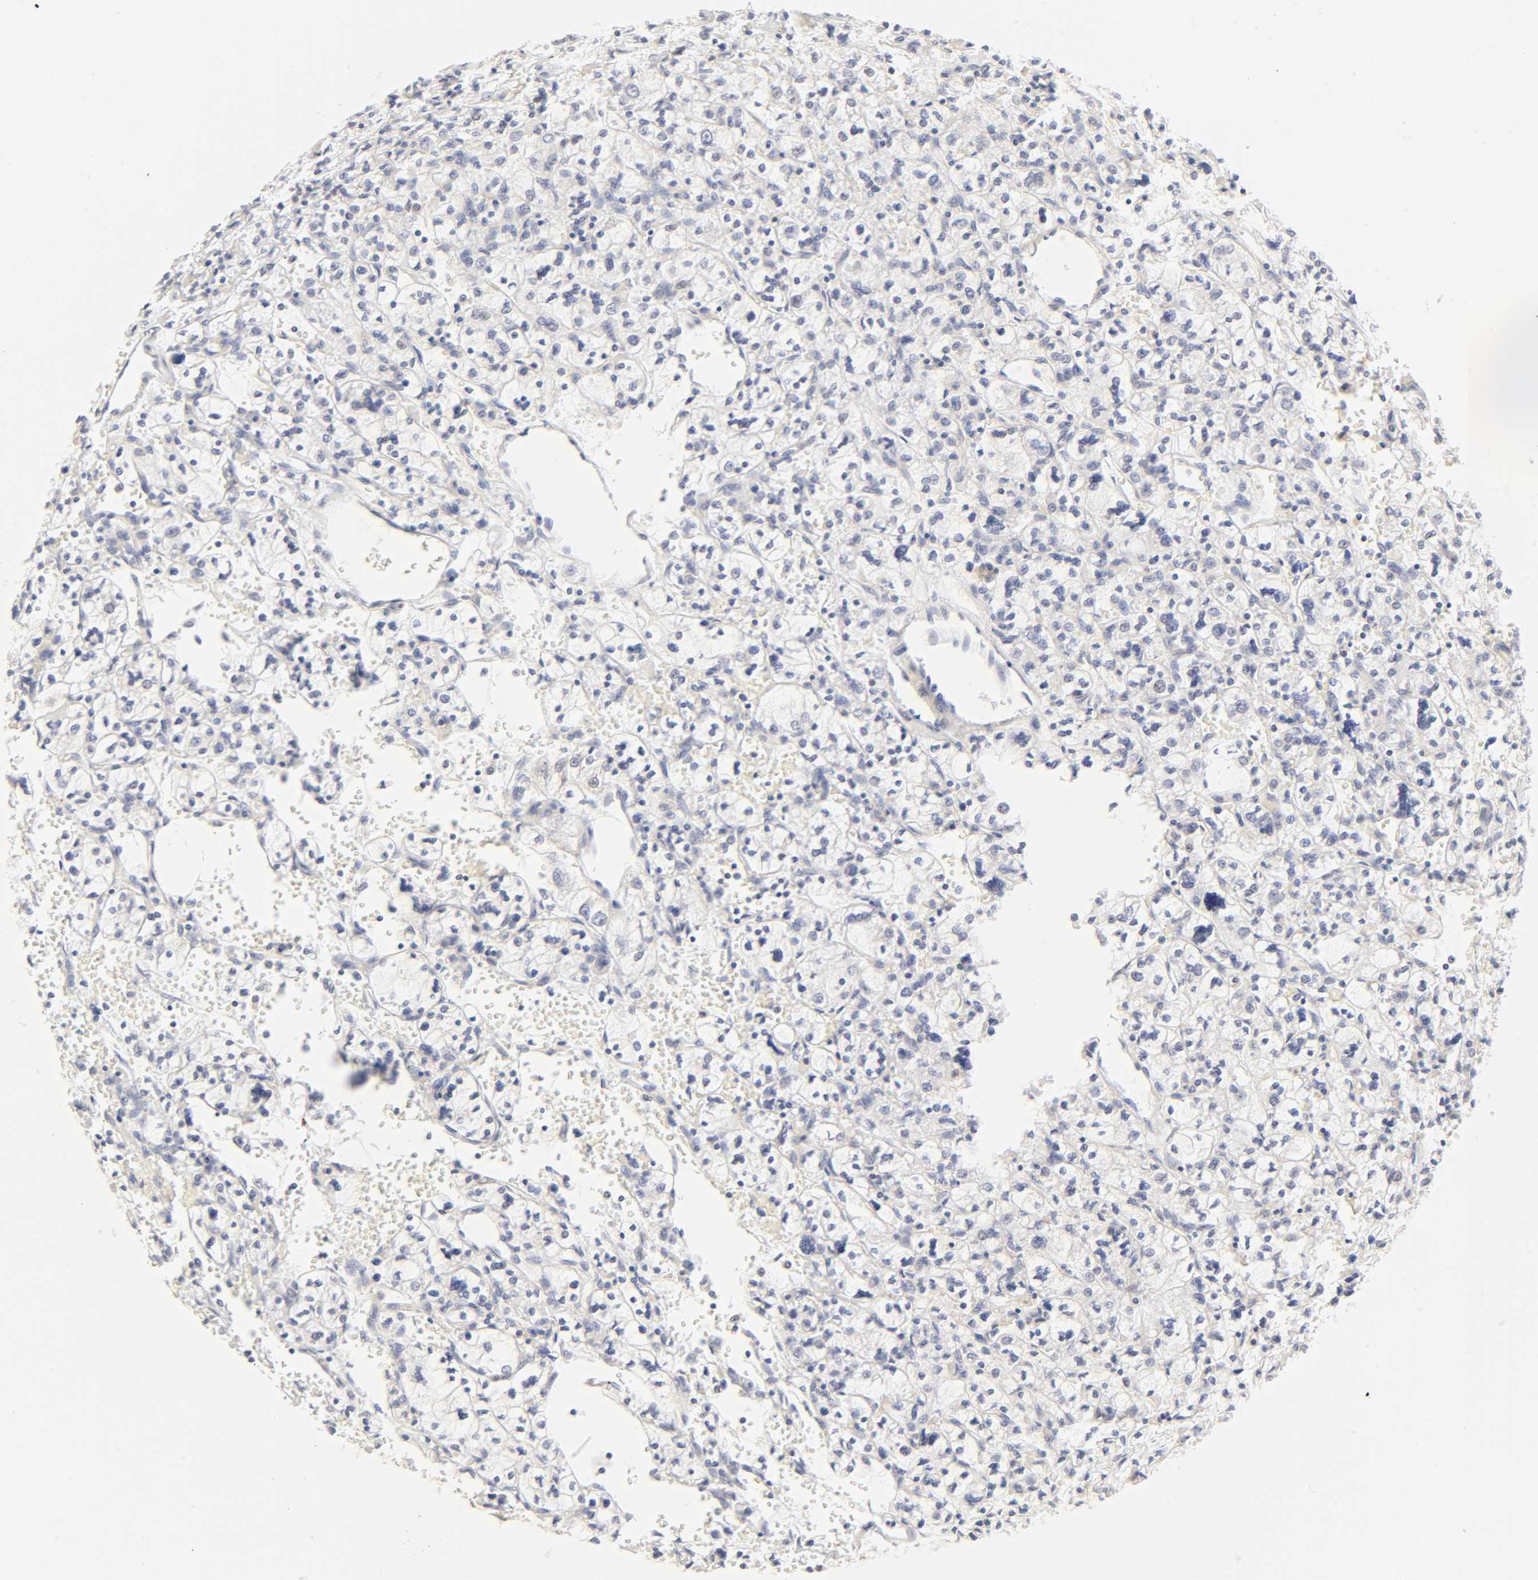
{"staining": {"intensity": "negative", "quantity": "none", "location": "none"}, "tissue": "renal cancer", "cell_type": "Tumor cells", "image_type": "cancer", "snomed": [{"axis": "morphology", "description": "Adenocarcinoma, NOS"}, {"axis": "topography", "description": "Kidney"}], "caption": "Tumor cells are negative for protein expression in human adenocarcinoma (renal).", "gene": "KIF2A", "patient": {"sex": "female", "age": 83}}